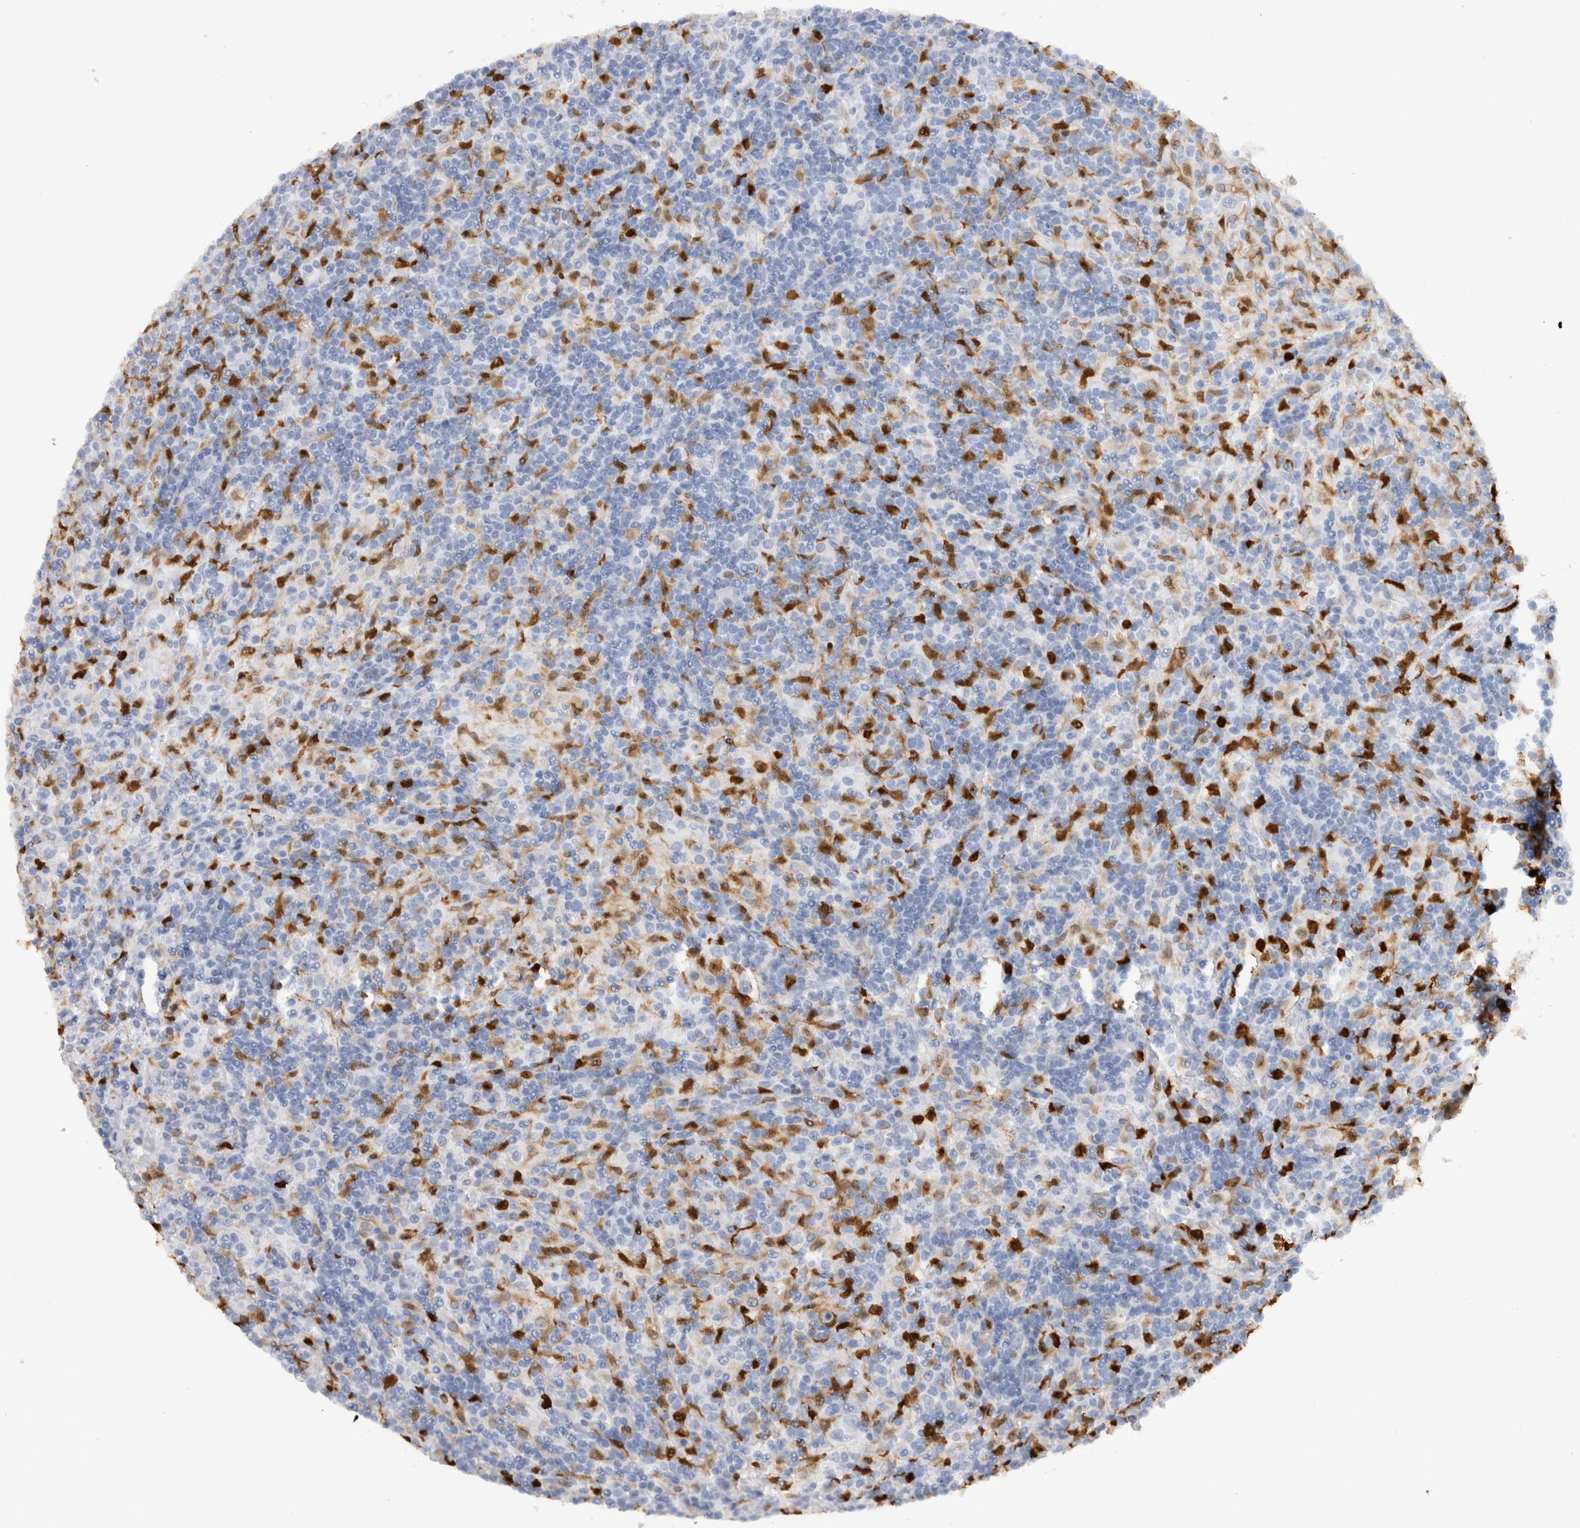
{"staining": {"intensity": "negative", "quantity": "none", "location": "none"}, "tissue": "lymphoma", "cell_type": "Tumor cells", "image_type": "cancer", "snomed": [{"axis": "morphology", "description": "Hodgkin's disease, NOS"}, {"axis": "topography", "description": "Lymph node"}], "caption": "High power microscopy micrograph of an immunohistochemistry histopathology image of Hodgkin's disease, revealing no significant positivity in tumor cells.", "gene": "S100A8", "patient": {"sex": "male", "age": 70}}